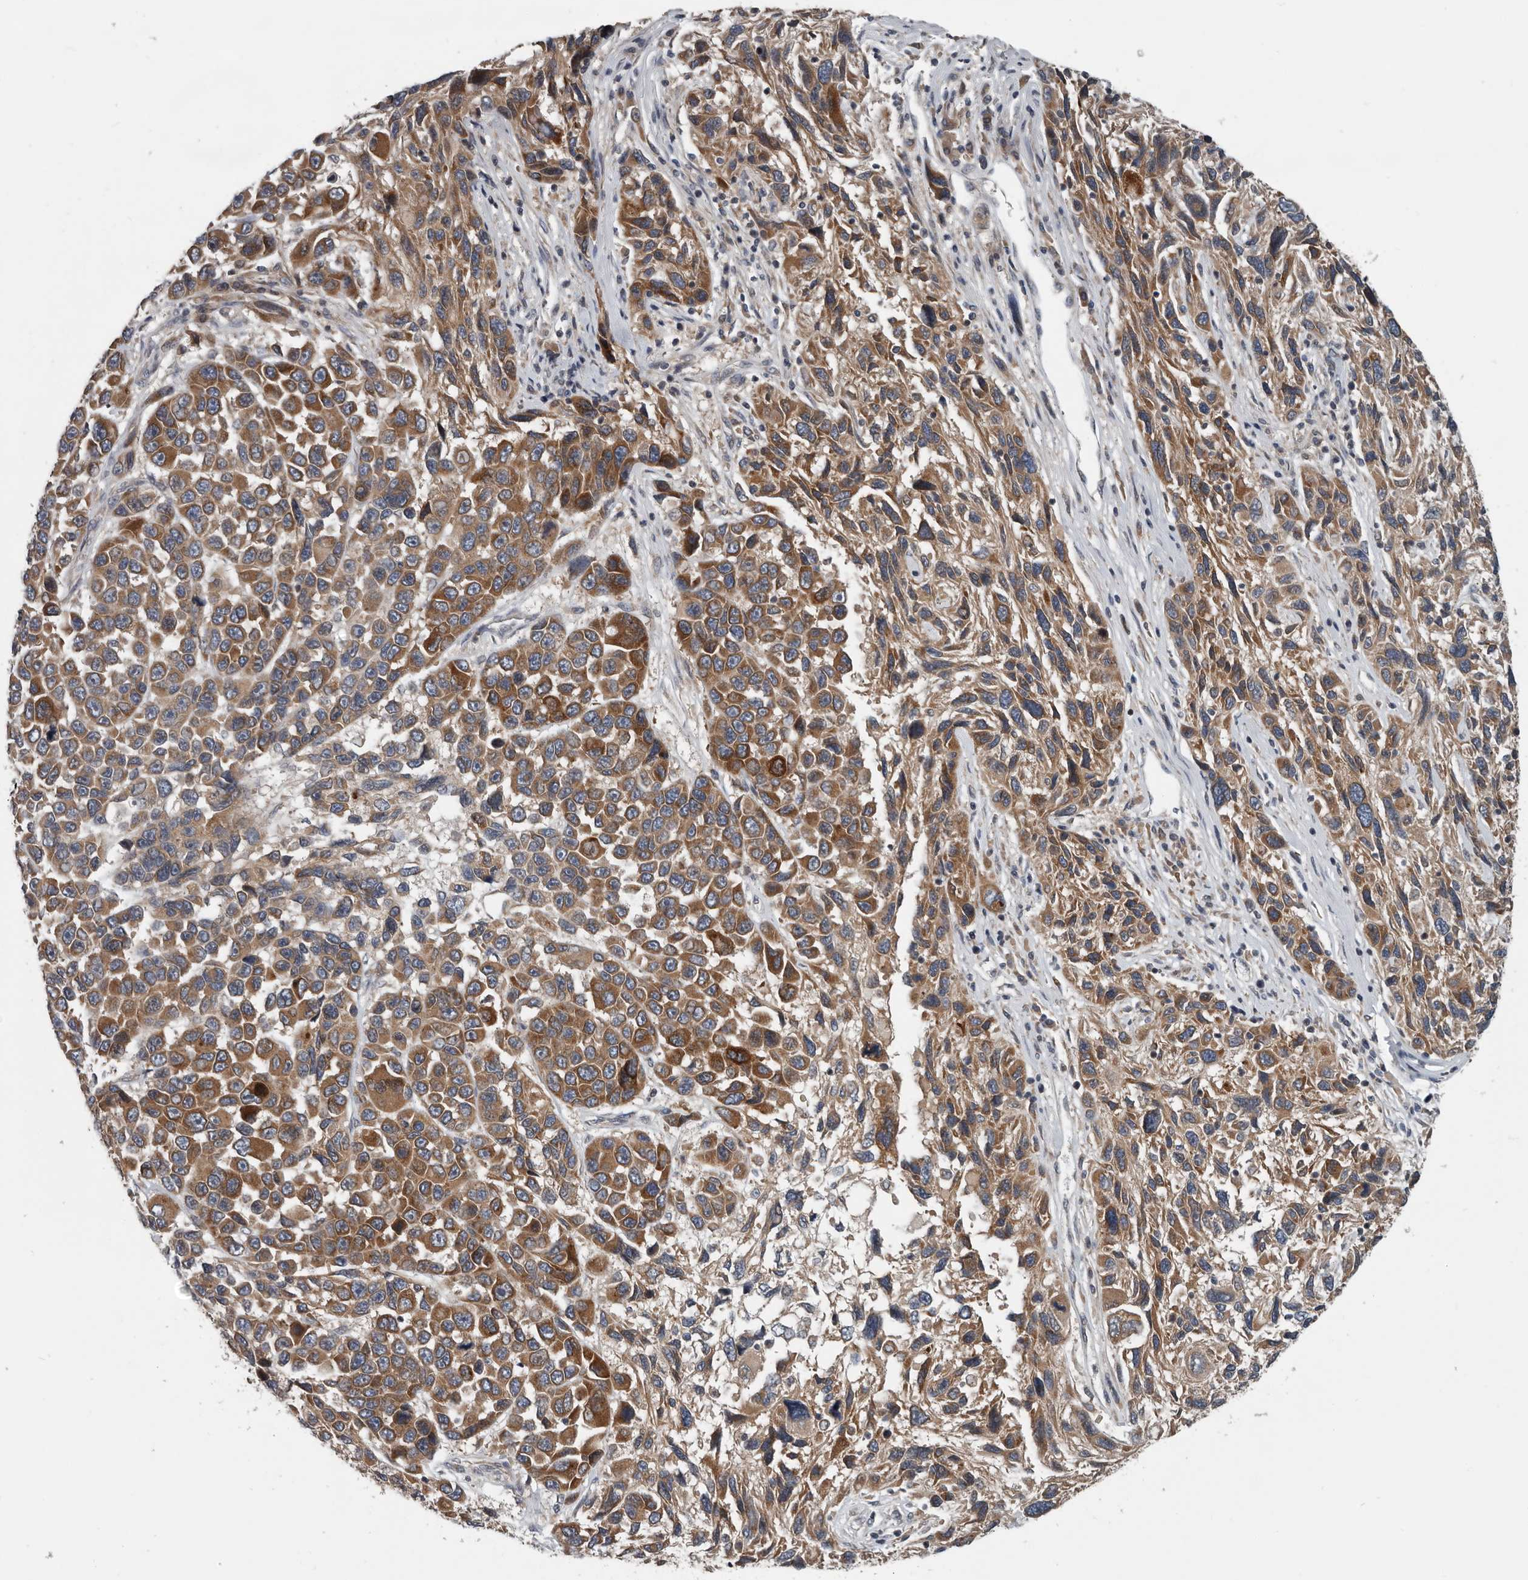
{"staining": {"intensity": "moderate", "quantity": ">75%", "location": "cytoplasmic/membranous"}, "tissue": "melanoma", "cell_type": "Tumor cells", "image_type": "cancer", "snomed": [{"axis": "morphology", "description": "Malignant melanoma, NOS"}, {"axis": "topography", "description": "Skin"}], "caption": "Melanoma stained with IHC shows moderate cytoplasmic/membranous positivity in about >75% of tumor cells.", "gene": "TMEM199", "patient": {"sex": "male", "age": 53}}